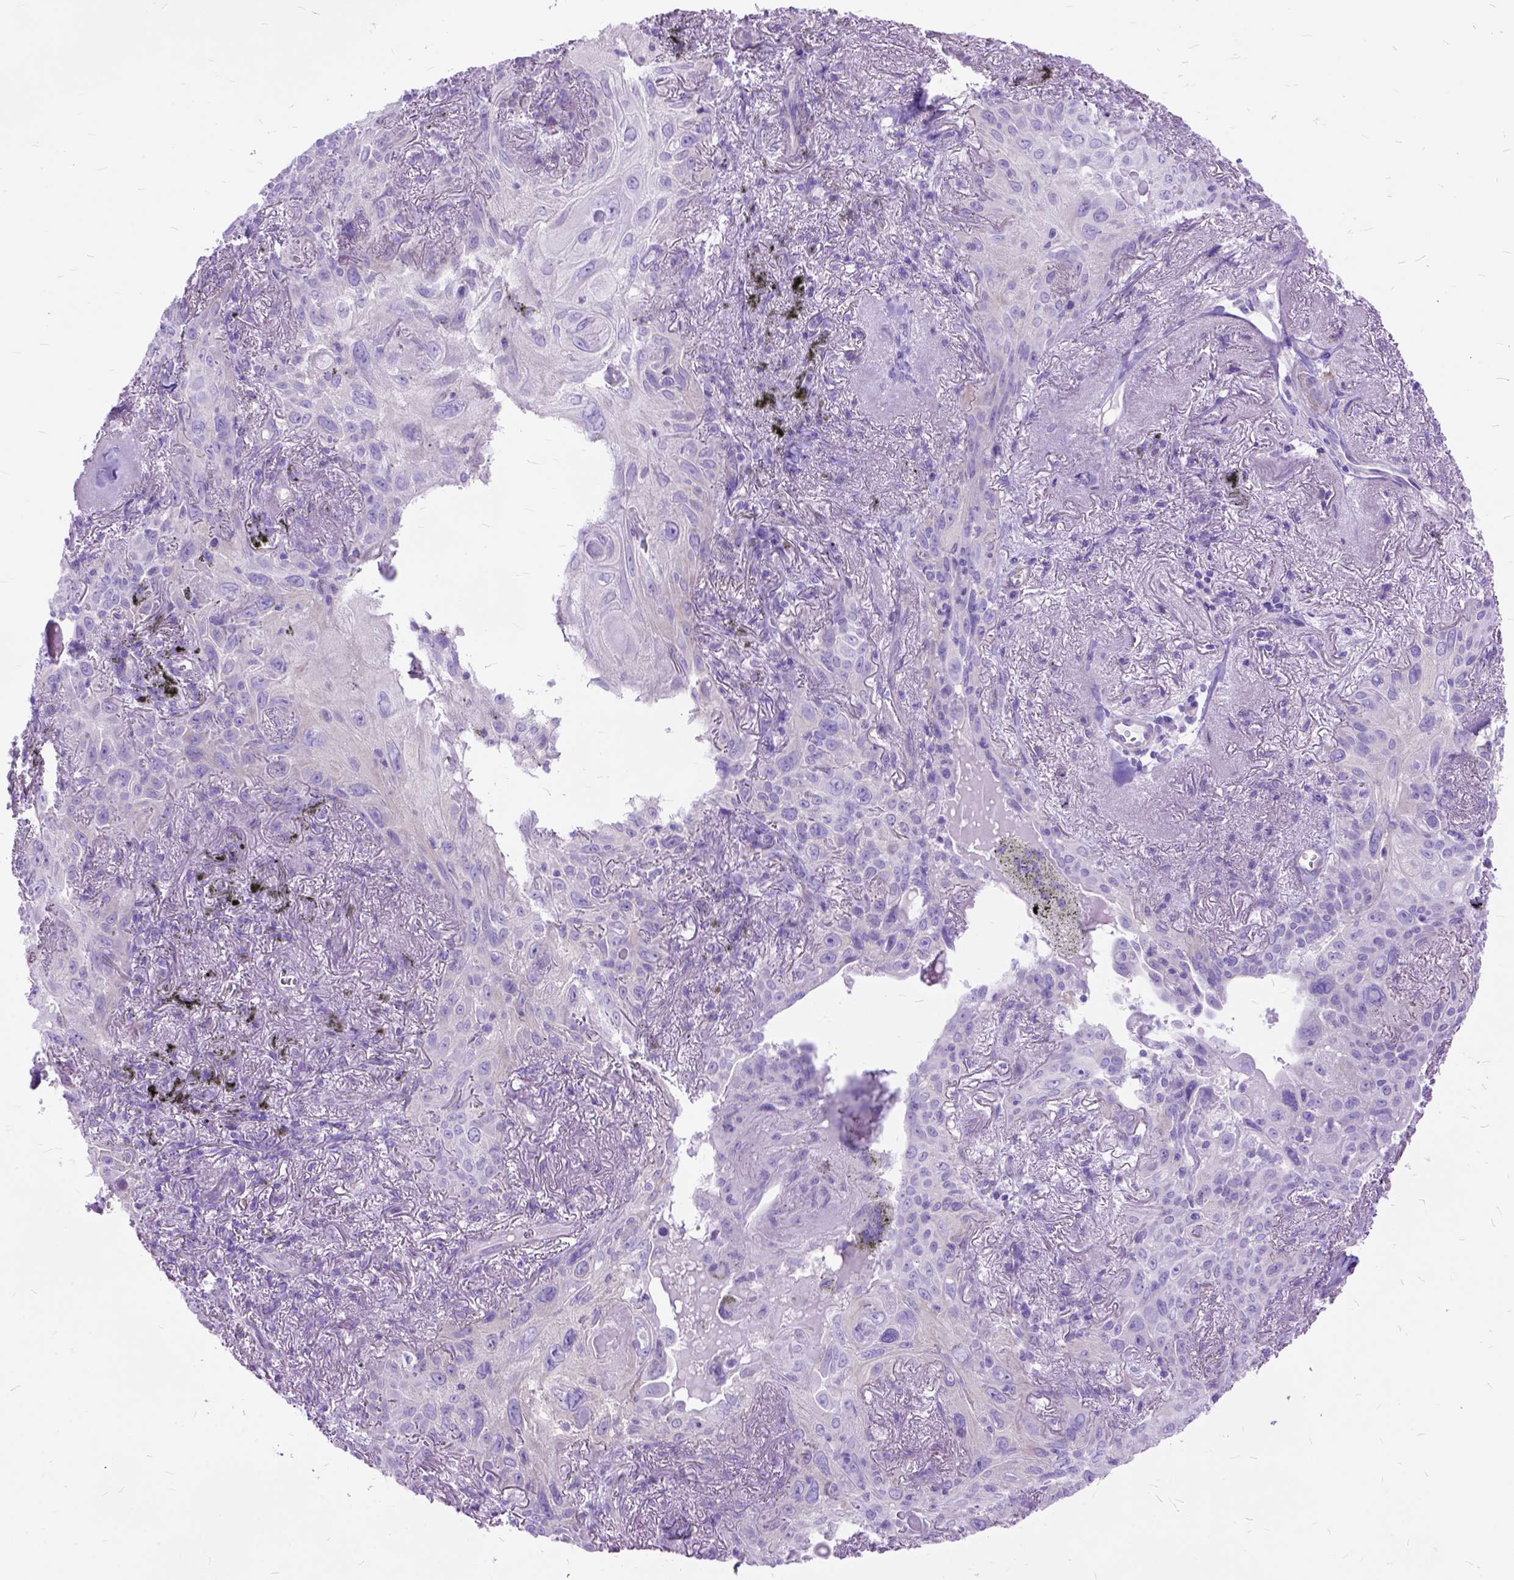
{"staining": {"intensity": "negative", "quantity": "none", "location": "none"}, "tissue": "lung cancer", "cell_type": "Tumor cells", "image_type": "cancer", "snomed": [{"axis": "morphology", "description": "Squamous cell carcinoma, NOS"}, {"axis": "topography", "description": "Lung"}], "caption": "Immunohistochemical staining of human lung cancer (squamous cell carcinoma) demonstrates no significant staining in tumor cells.", "gene": "ARL9", "patient": {"sex": "male", "age": 79}}